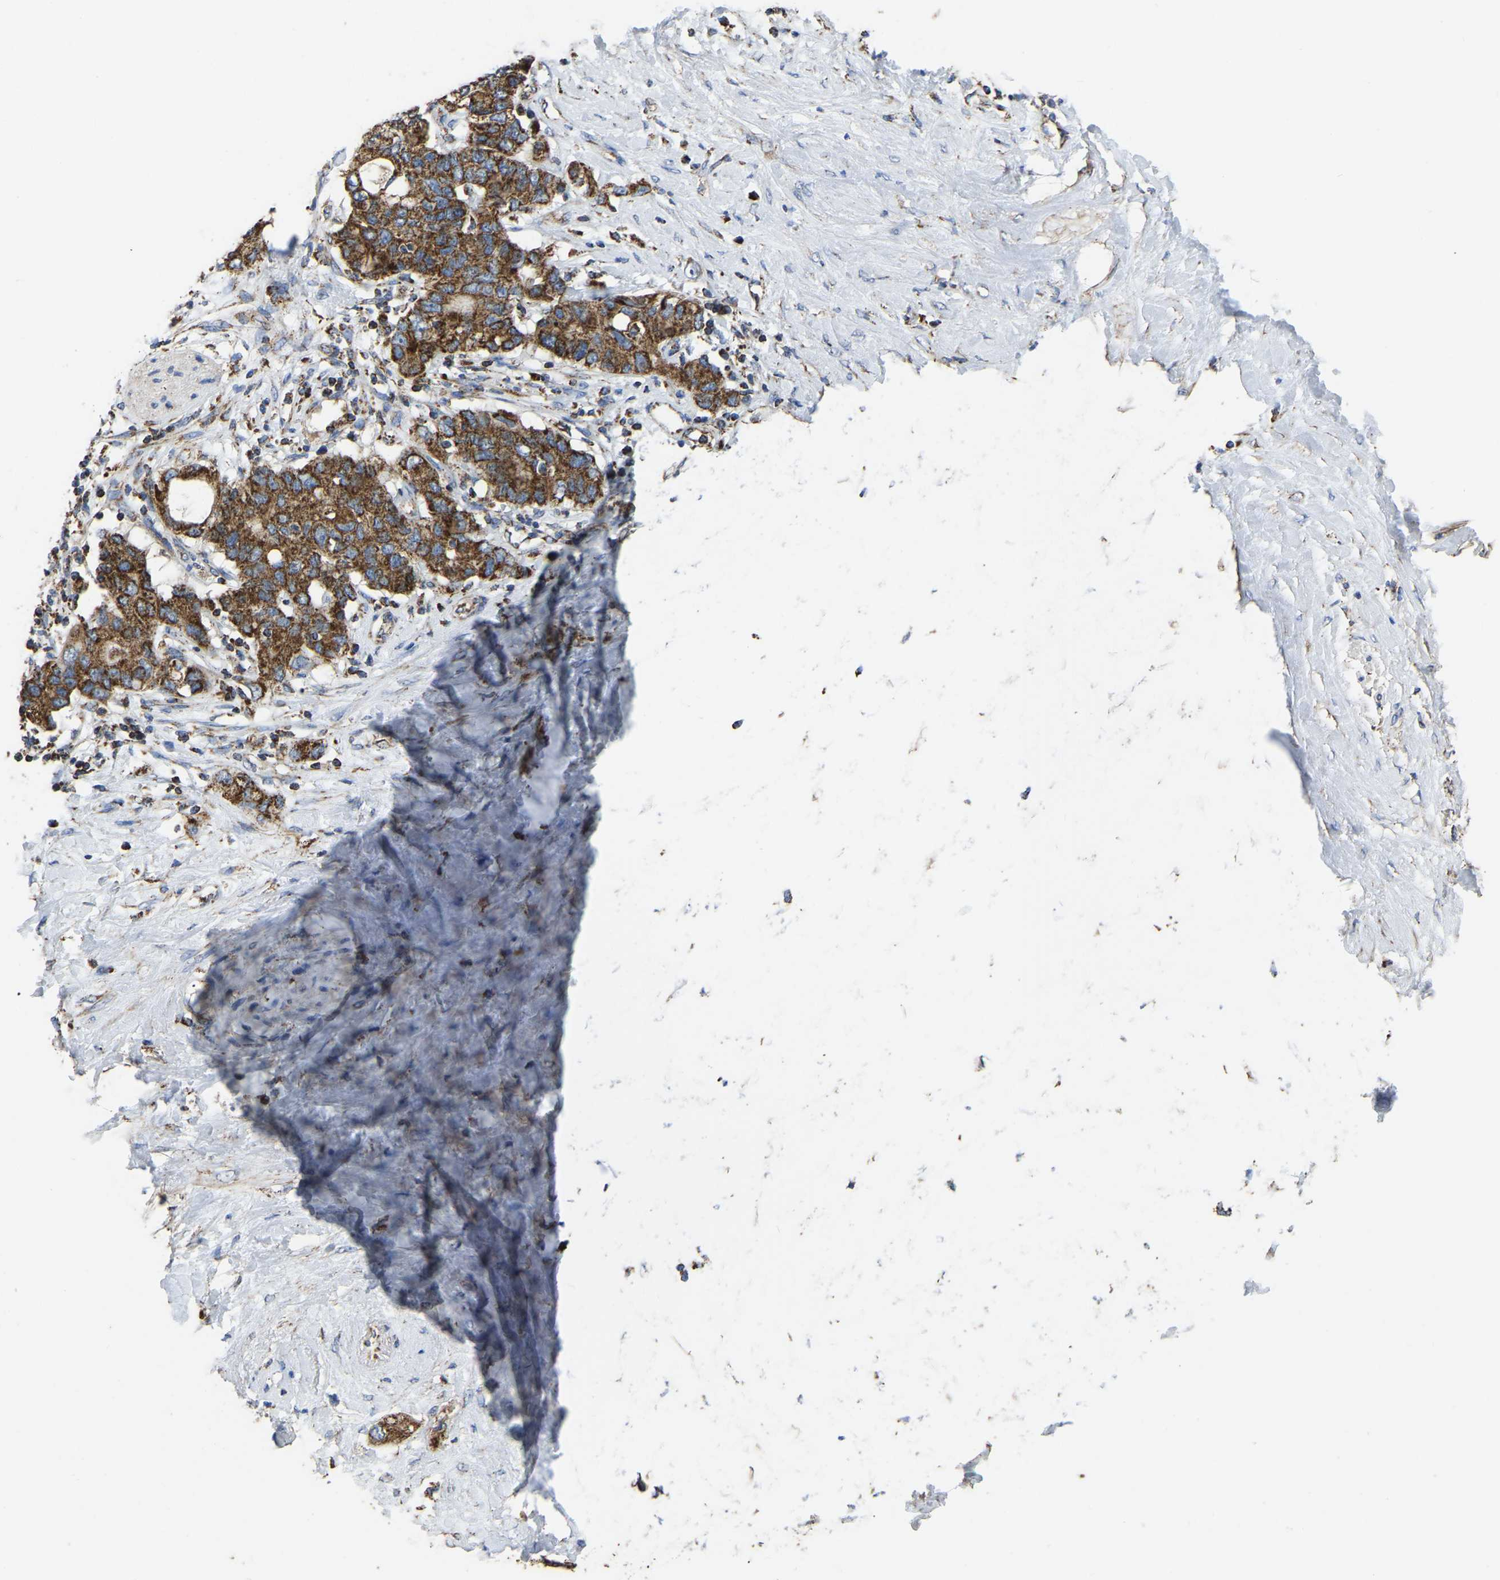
{"staining": {"intensity": "strong", "quantity": ">75%", "location": "cytoplasmic/membranous"}, "tissue": "pancreatic cancer", "cell_type": "Tumor cells", "image_type": "cancer", "snomed": [{"axis": "morphology", "description": "Adenocarcinoma, NOS"}, {"axis": "topography", "description": "Pancreas"}], "caption": "Protein staining by immunohistochemistry (IHC) displays strong cytoplasmic/membranous expression in approximately >75% of tumor cells in pancreatic adenocarcinoma. (IHC, brightfield microscopy, high magnification).", "gene": "ETFA", "patient": {"sex": "female", "age": 56}}